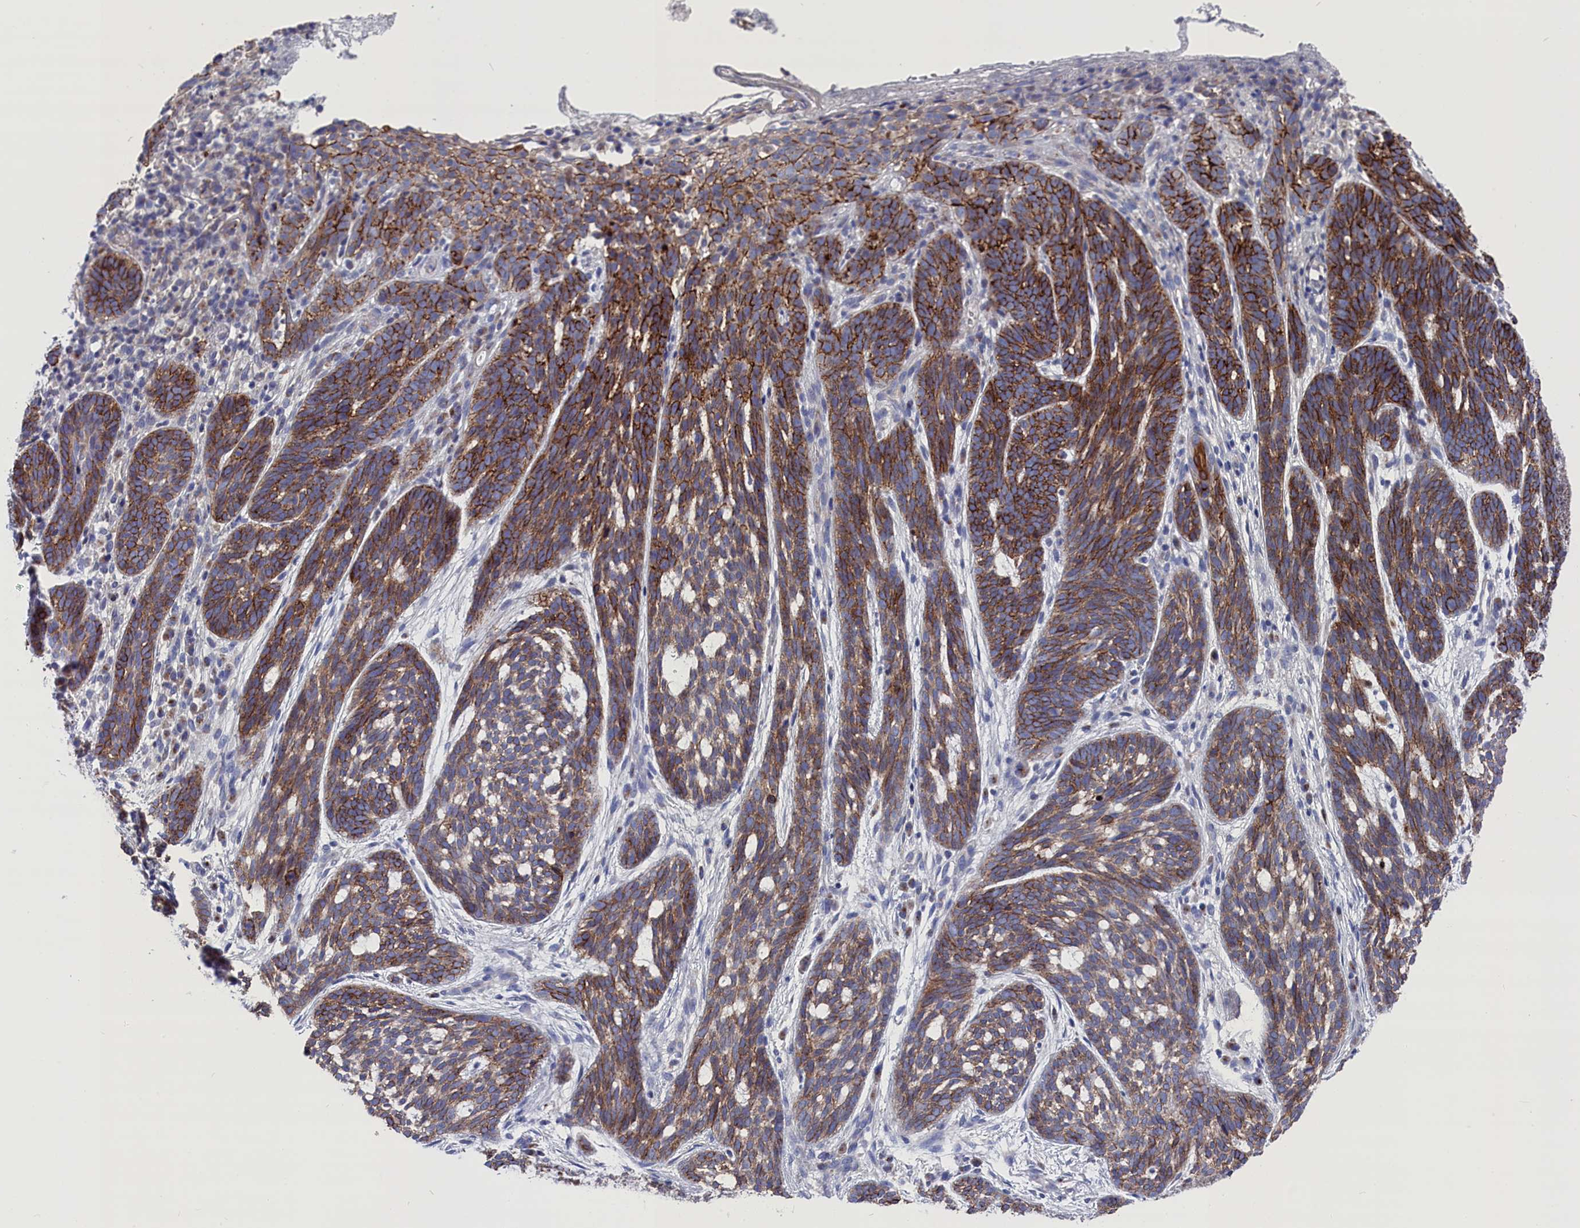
{"staining": {"intensity": "moderate", "quantity": "25%-75%", "location": "cytoplasmic/membranous"}, "tissue": "skin cancer", "cell_type": "Tumor cells", "image_type": "cancer", "snomed": [{"axis": "morphology", "description": "Basal cell carcinoma"}, {"axis": "topography", "description": "Skin"}], "caption": "Immunohistochemistry histopathology image of skin cancer stained for a protein (brown), which reveals medium levels of moderate cytoplasmic/membranous expression in about 25%-75% of tumor cells.", "gene": "GPR108", "patient": {"sex": "male", "age": 71}}